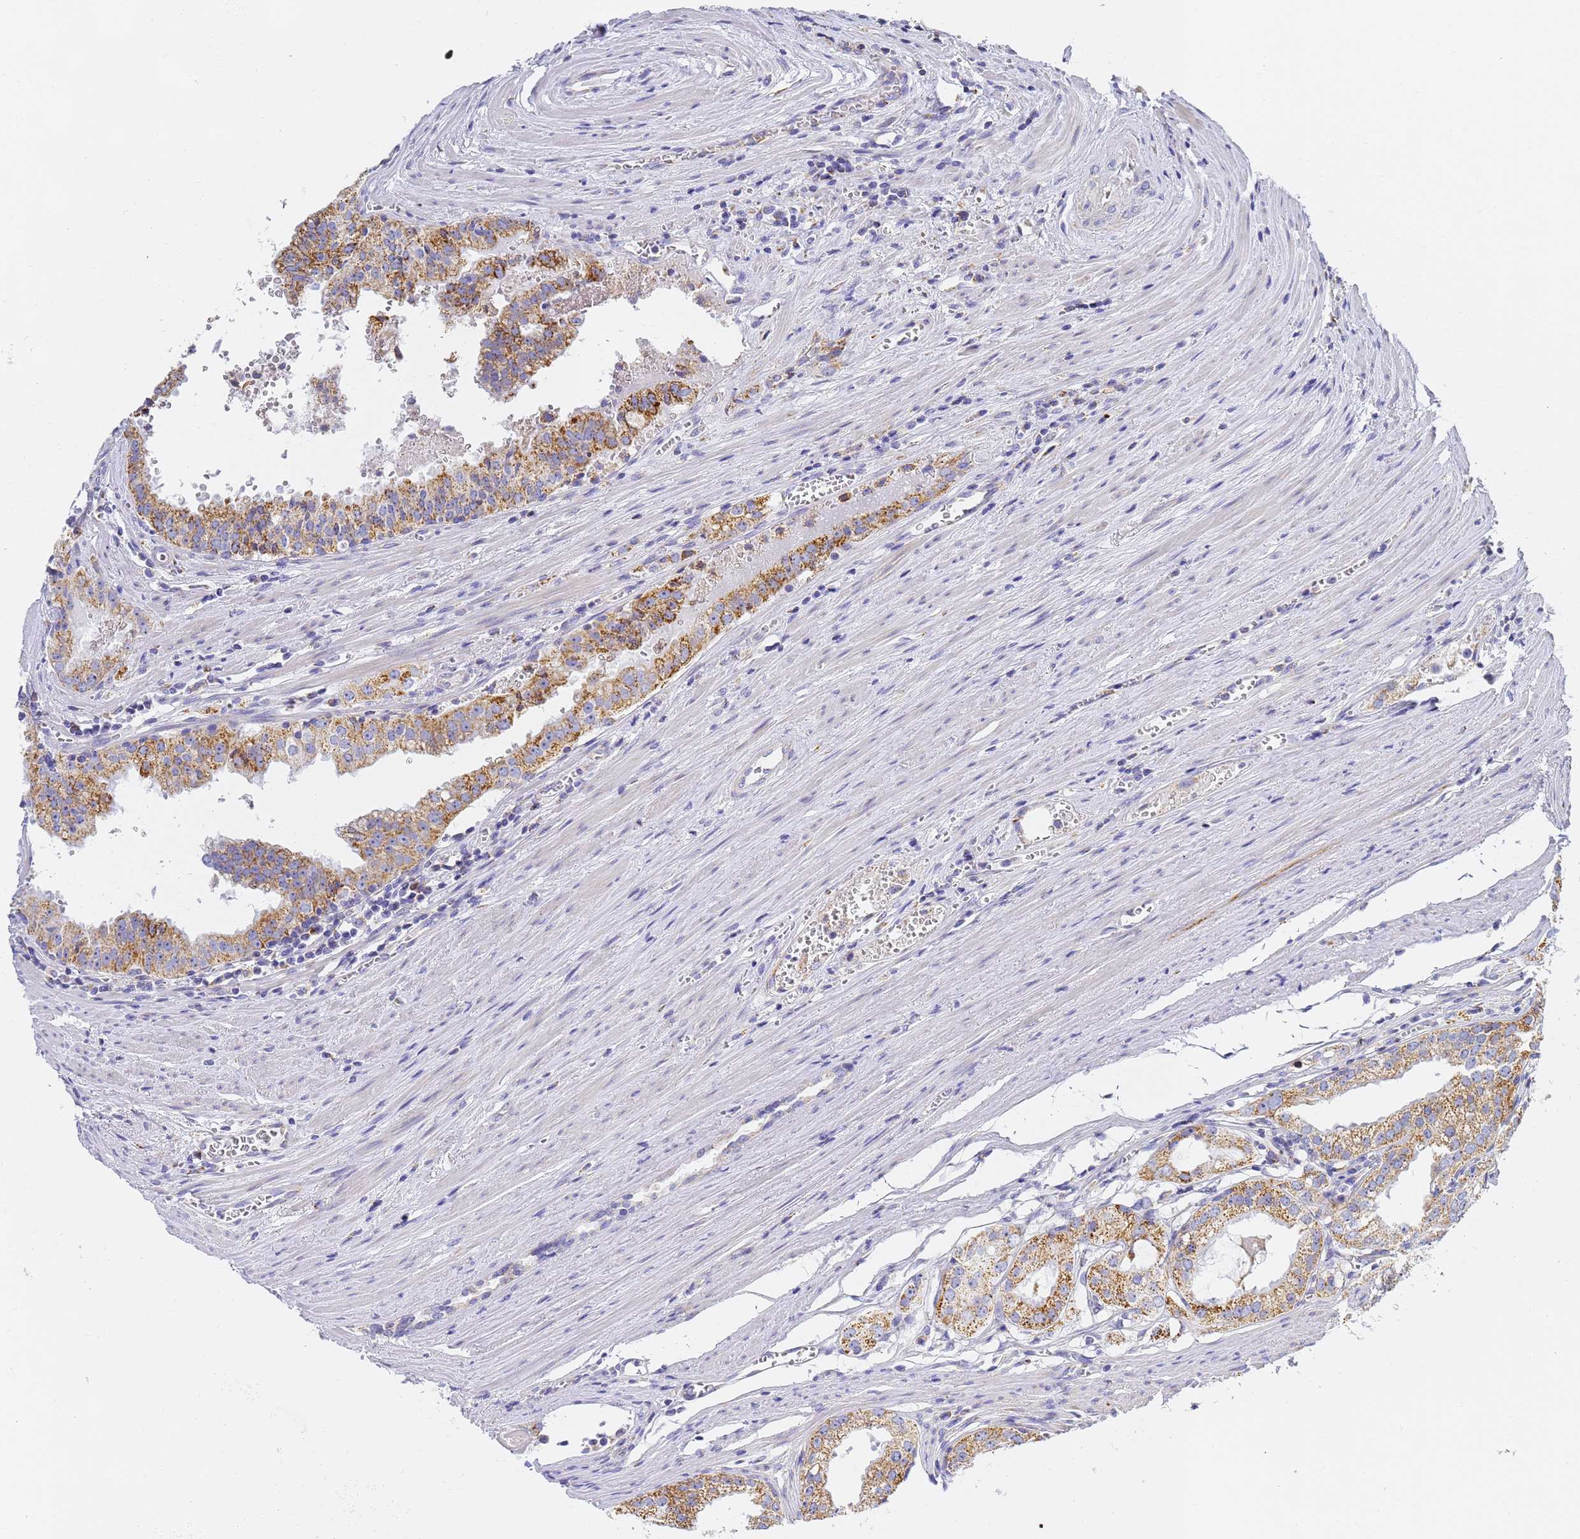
{"staining": {"intensity": "moderate", "quantity": ">75%", "location": "cytoplasmic/membranous"}, "tissue": "prostate cancer", "cell_type": "Tumor cells", "image_type": "cancer", "snomed": [{"axis": "morphology", "description": "Adenocarcinoma, High grade"}, {"axis": "topography", "description": "Prostate"}], "caption": "Immunohistochemistry (IHC) image of neoplastic tissue: human prostate cancer stained using immunohistochemistry shows medium levels of moderate protein expression localized specifically in the cytoplasmic/membranous of tumor cells, appearing as a cytoplasmic/membranous brown color.", "gene": "CNIH4", "patient": {"sex": "male", "age": 68}}